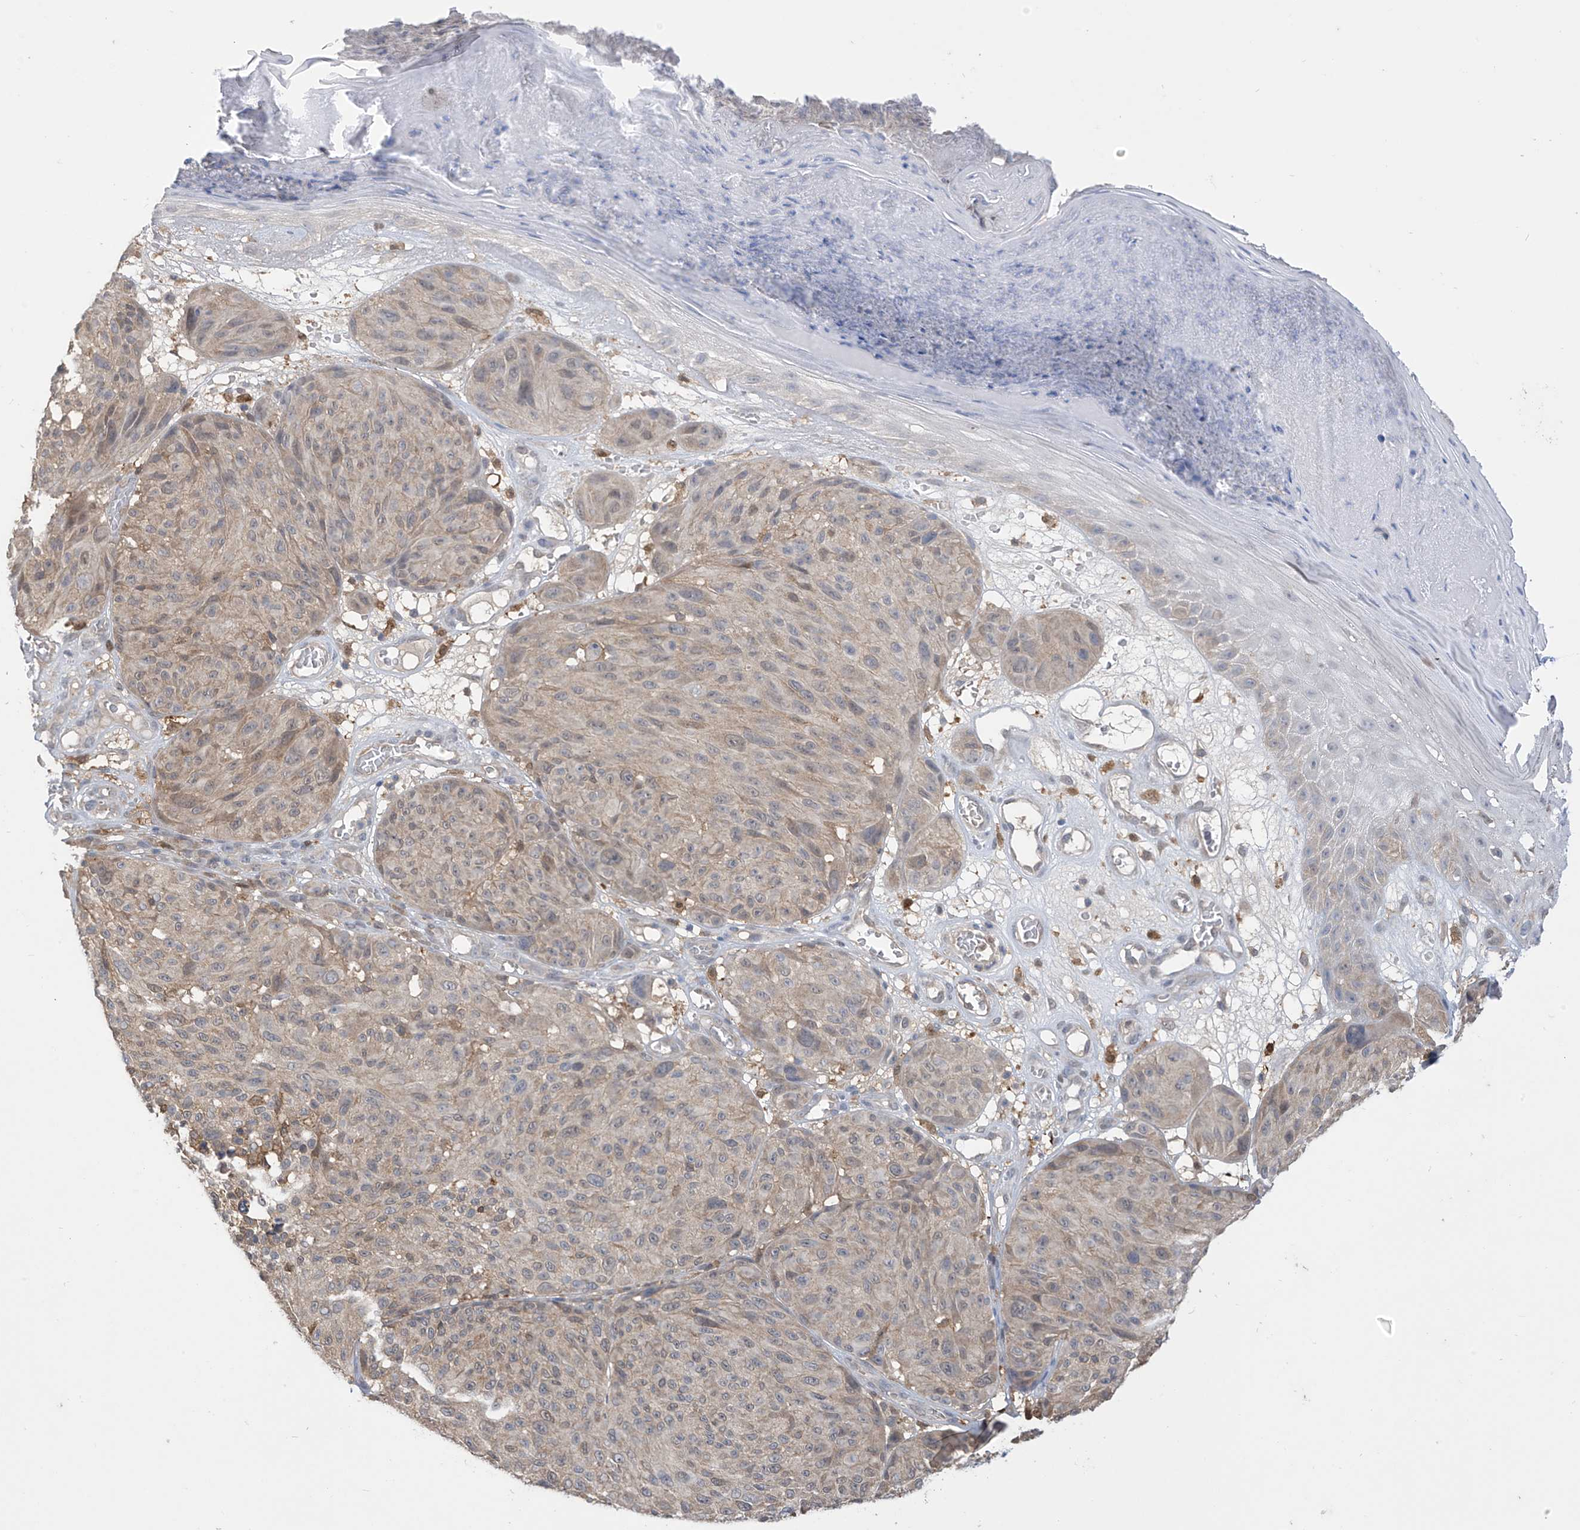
{"staining": {"intensity": "weak", "quantity": "25%-75%", "location": "cytoplasmic/membranous"}, "tissue": "melanoma", "cell_type": "Tumor cells", "image_type": "cancer", "snomed": [{"axis": "morphology", "description": "Malignant melanoma, NOS"}, {"axis": "topography", "description": "Skin"}], "caption": "About 25%-75% of tumor cells in melanoma reveal weak cytoplasmic/membranous protein staining as visualized by brown immunohistochemical staining.", "gene": "IDH1", "patient": {"sex": "male", "age": 83}}